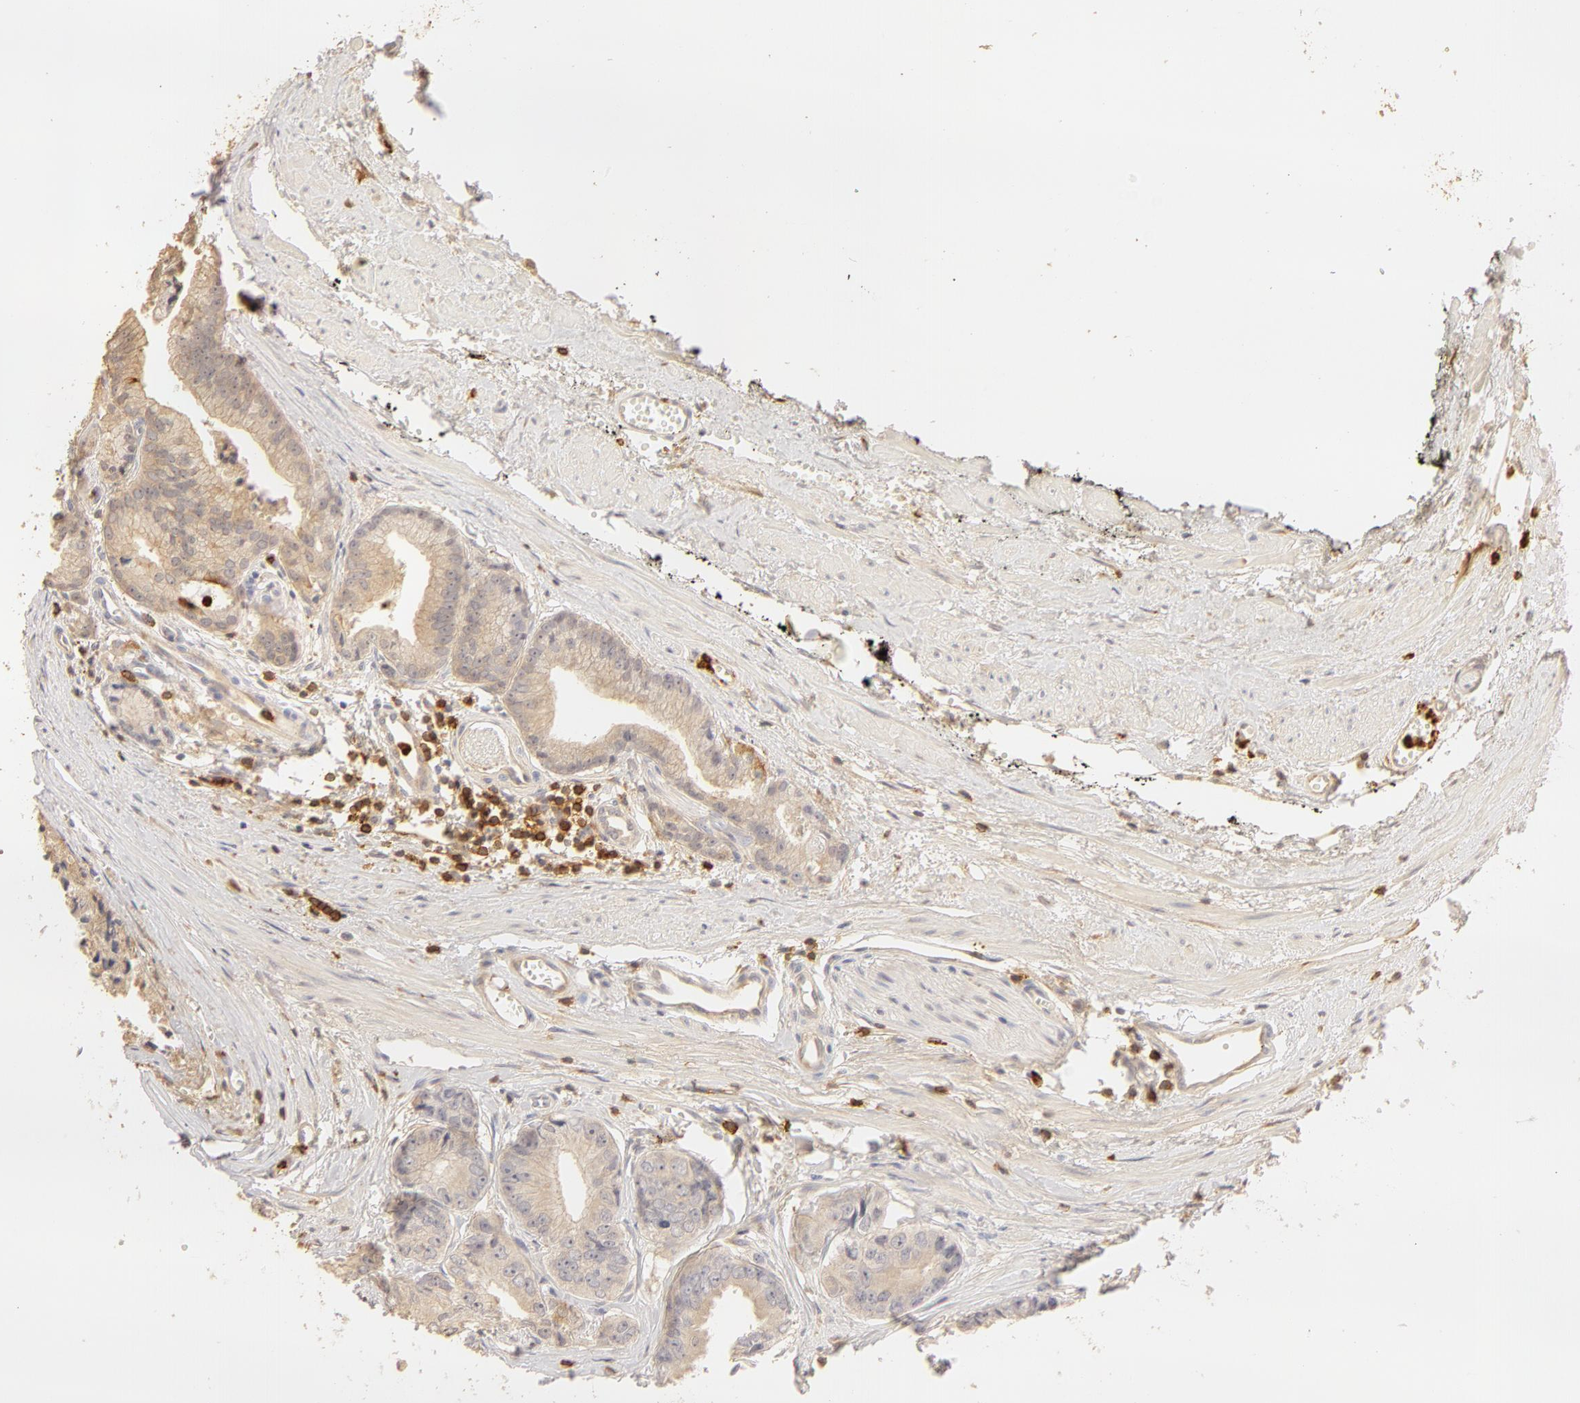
{"staining": {"intensity": "weak", "quantity": ">75%", "location": "cytoplasmic/membranous"}, "tissue": "prostate cancer", "cell_type": "Tumor cells", "image_type": "cancer", "snomed": [{"axis": "morphology", "description": "Adenocarcinoma, High grade"}, {"axis": "topography", "description": "Prostate"}], "caption": "Immunohistochemical staining of human high-grade adenocarcinoma (prostate) demonstrates weak cytoplasmic/membranous protein positivity in about >75% of tumor cells. (DAB (3,3'-diaminobenzidine) IHC with brightfield microscopy, high magnification).", "gene": "C1R", "patient": {"sex": "male", "age": 56}}